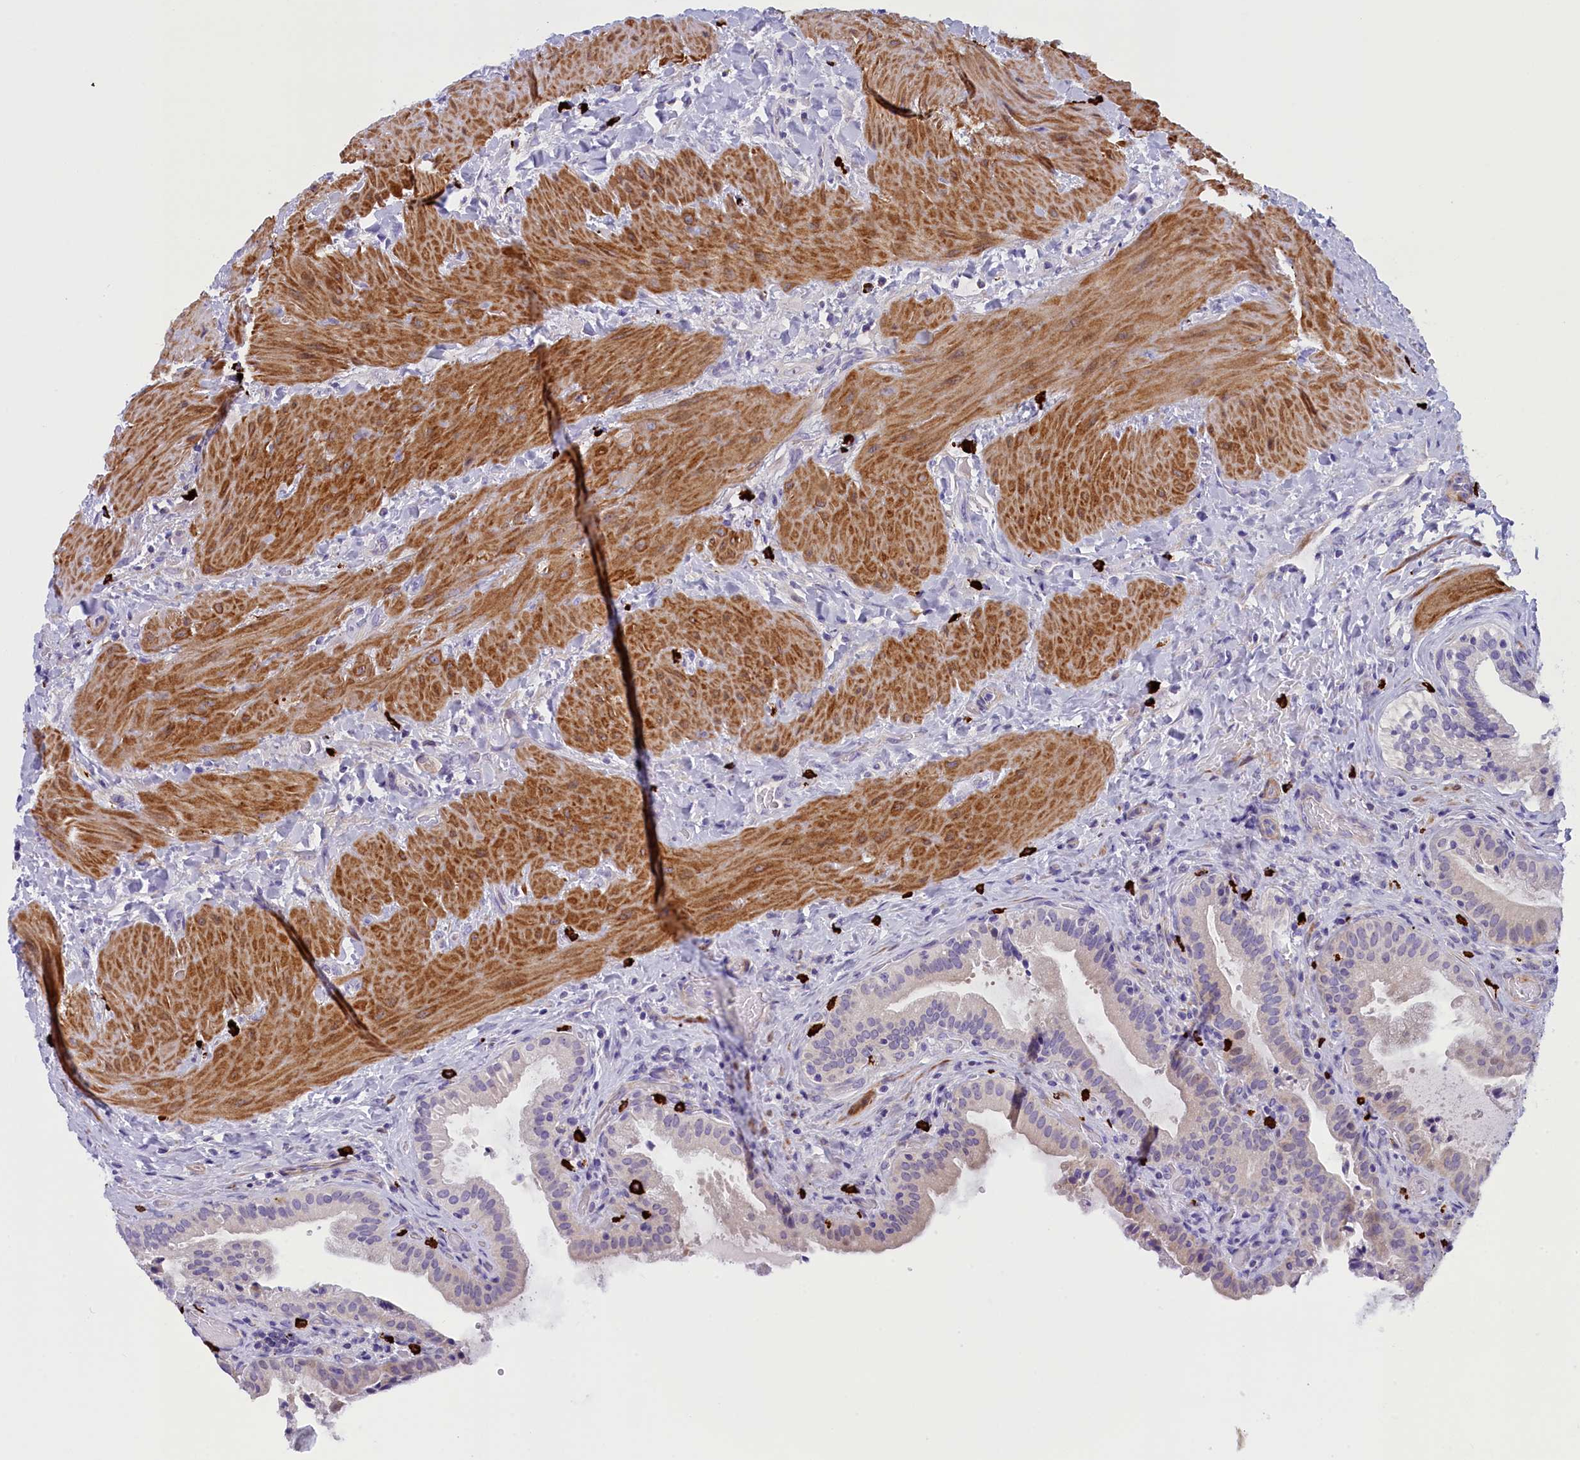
{"staining": {"intensity": "moderate", "quantity": "25%-75%", "location": "cytoplasmic/membranous"}, "tissue": "gallbladder", "cell_type": "Glandular cells", "image_type": "normal", "snomed": [{"axis": "morphology", "description": "Normal tissue, NOS"}, {"axis": "topography", "description": "Gallbladder"}], "caption": "Immunohistochemical staining of unremarkable human gallbladder reveals moderate cytoplasmic/membranous protein expression in approximately 25%-75% of glandular cells.", "gene": "RTTN", "patient": {"sex": "male", "age": 24}}